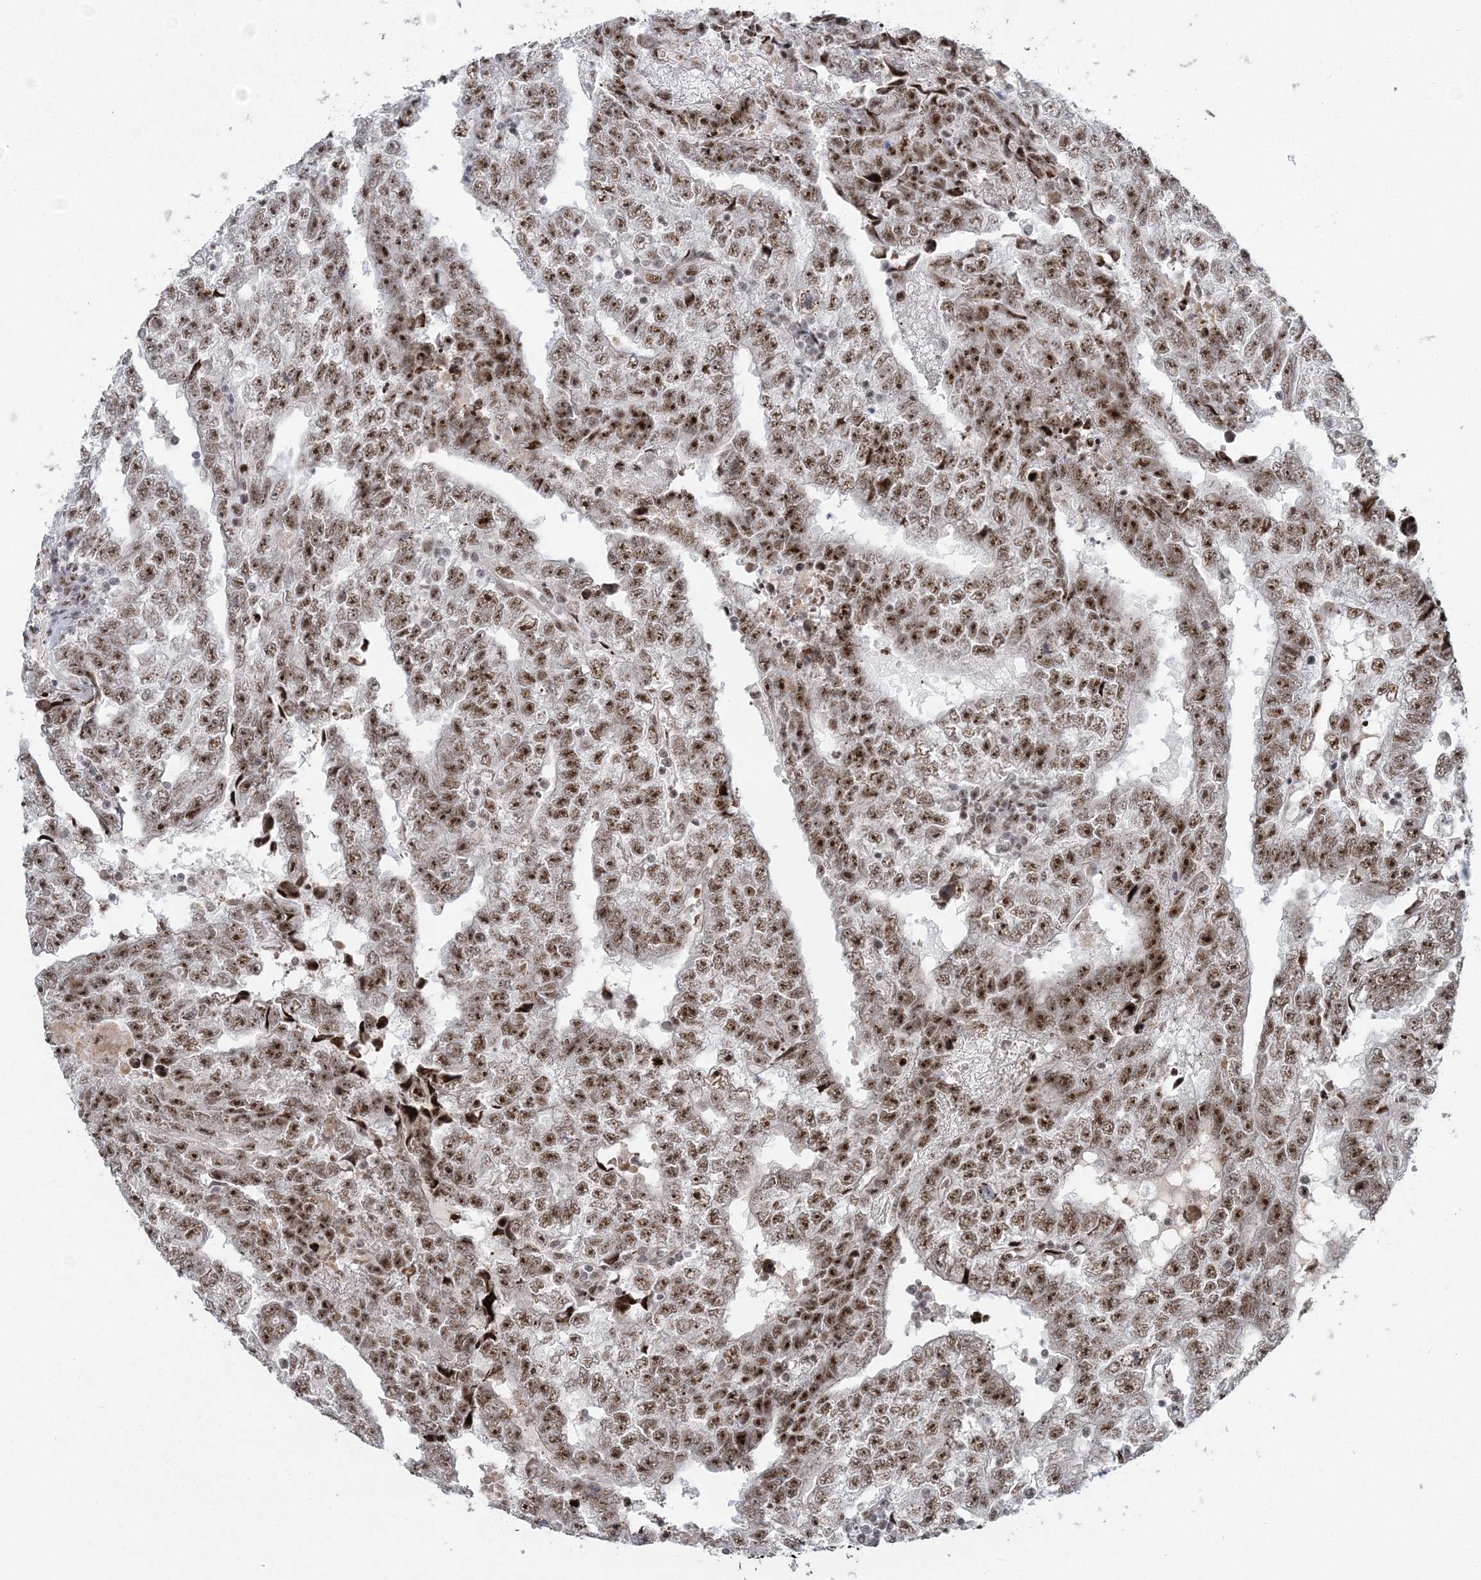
{"staining": {"intensity": "moderate", "quantity": ">75%", "location": "nuclear"}, "tissue": "testis cancer", "cell_type": "Tumor cells", "image_type": "cancer", "snomed": [{"axis": "morphology", "description": "Carcinoma, Embryonal, NOS"}, {"axis": "topography", "description": "Testis"}], "caption": "Embryonal carcinoma (testis) stained for a protein reveals moderate nuclear positivity in tumor cells. Ihc stains the protein of interest in brown and the nuclei are stained blue.", "gene": "CWC22", "patient": {"sex": "male", "age": 25}}